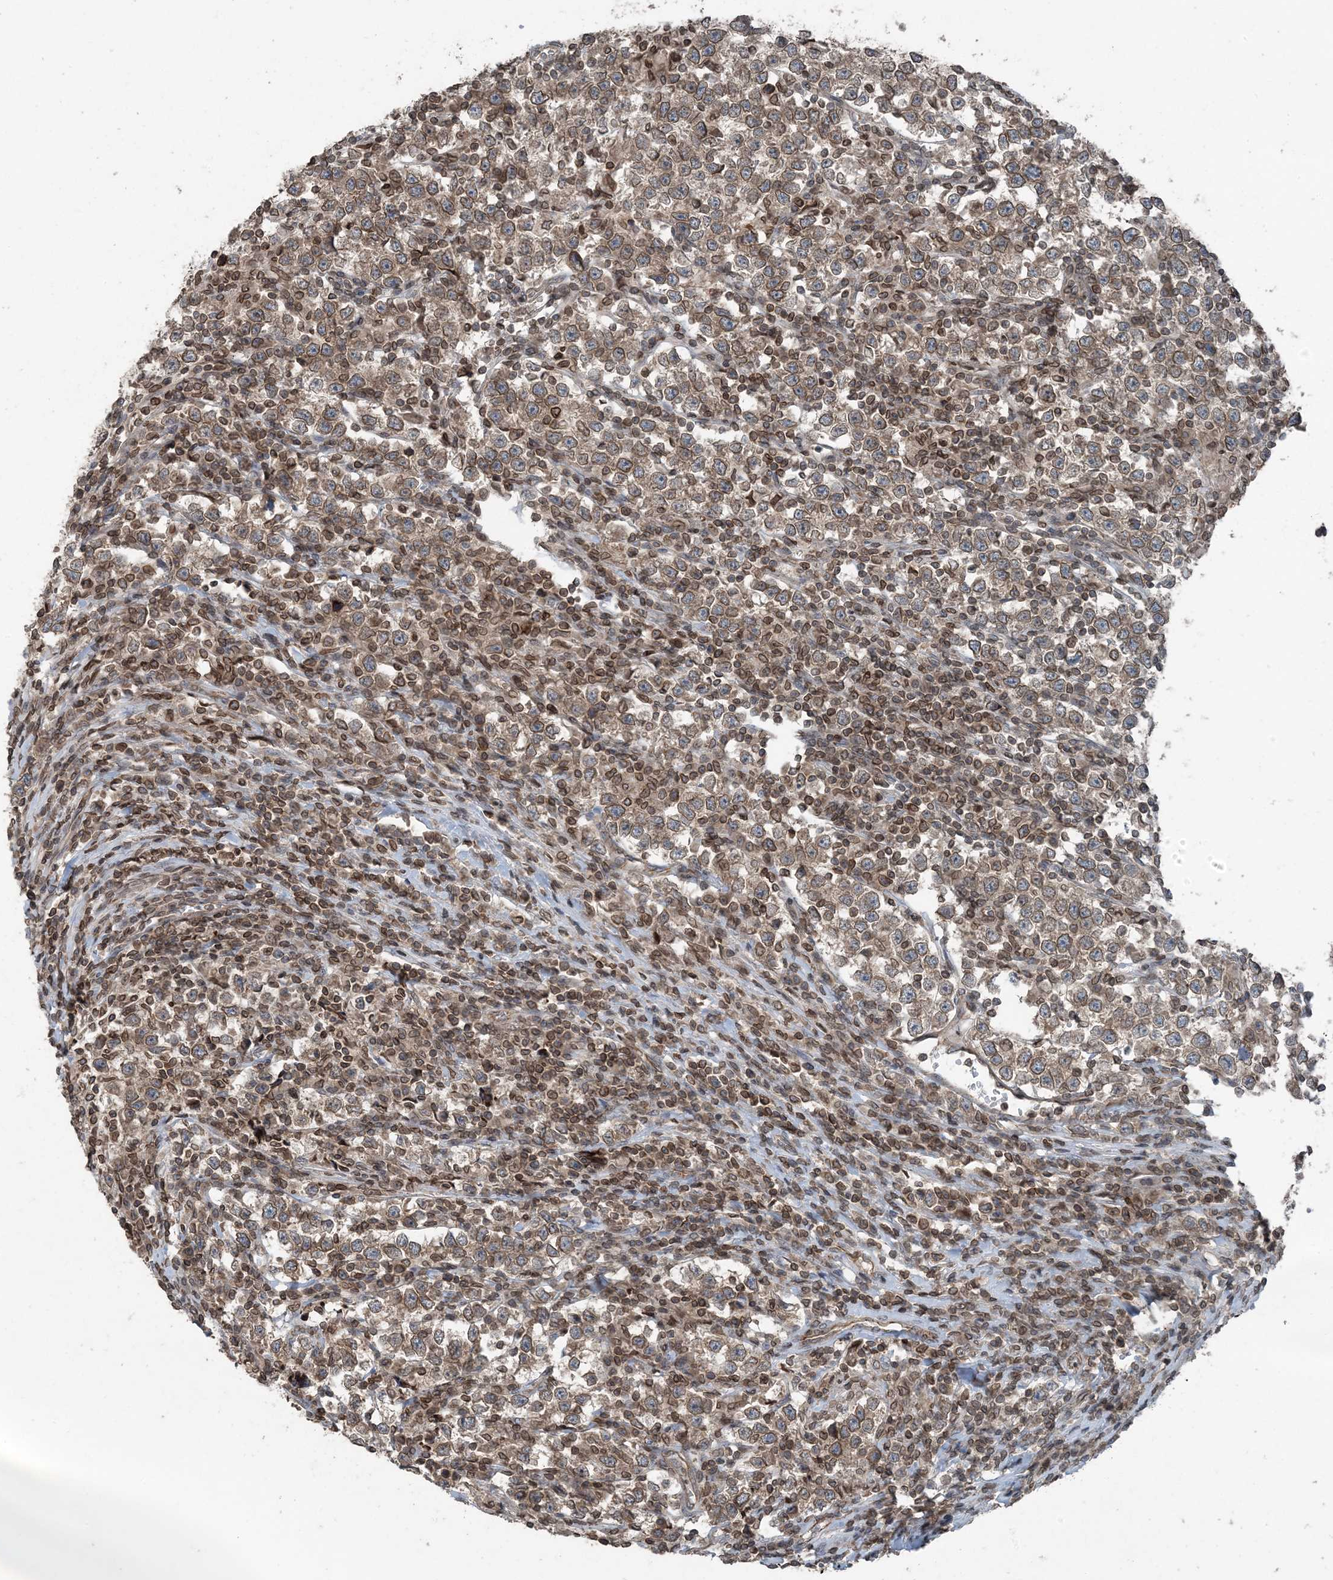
{"staining": {"intensity": "moderate", "quantity": ">75%", "location": "cytoplasmic/membranous,nuclear"}, "tissue": "testis cancer", "cell_type": "Tumor cells", "image_type": "cancer", "snomed": [{"axis": "morphology", "description": "Normal tissue, NOS"}, {"axis": "morphology", "description": "Seminoma, NOS"}, {"axis": "topography", "description": "Testis"}], "caption": "IHC staining of testis cancer (seminoma), which displays medium levels of moderate cytoplasmic/membranous and nuclear staining in approximately >75% of tumor cells indicating moderate cytoplasmic/membranous and nuclear protein expression. The staining was performed using DAB (3,3'-diaminobenzidine) (brown) for protein detection and nuclei were counterstained in hematoxylin (blue).", "gene": "ZFAND2B", "patient": {"sex": "male", "age": 43}}